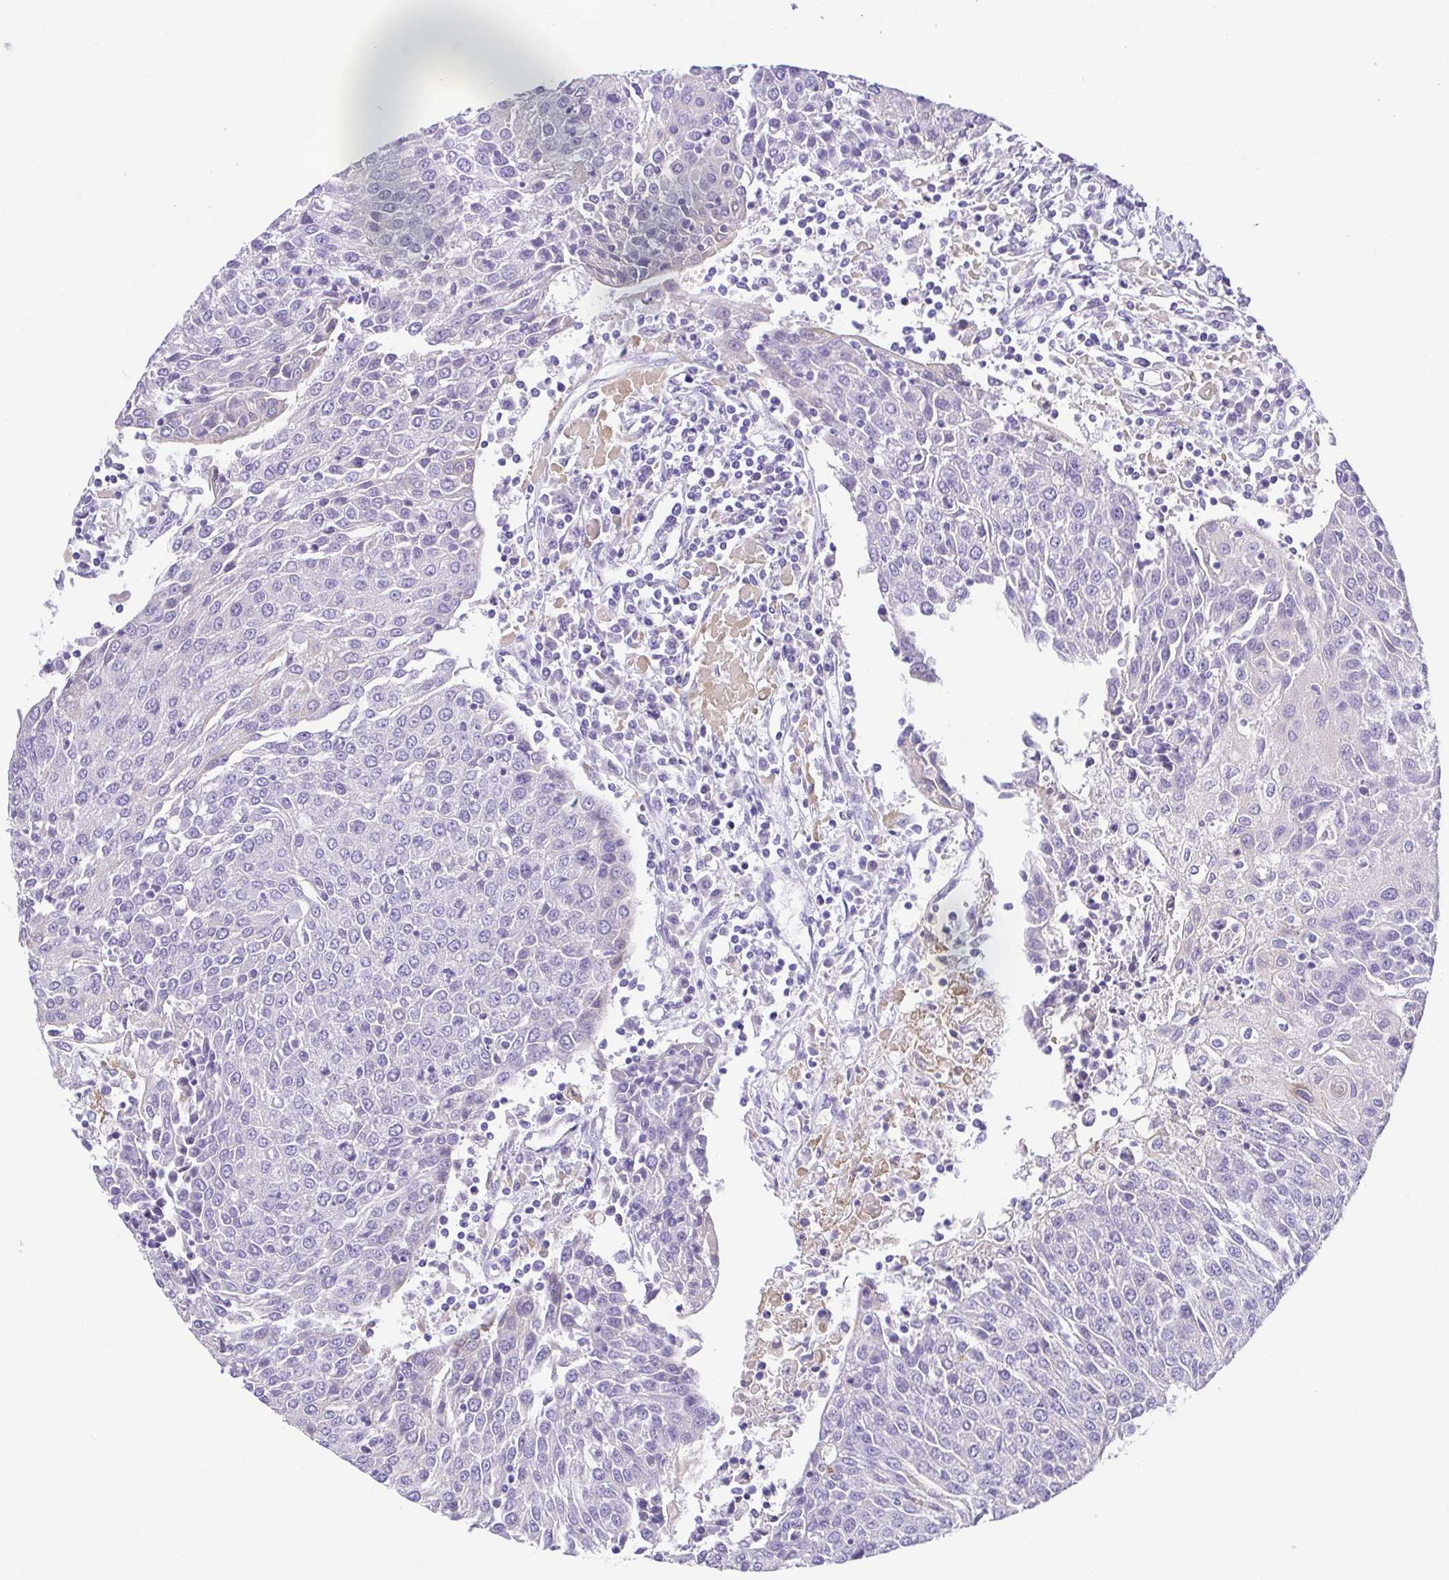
{"staining": {"intensity": "negative", "quantity": "none", "location": "none"}, "tissue": "urothelial cancer", "cell_type": "Tumor cells", "image_type": "cancer", "snomed": [{"axis": "morphology", "description": "Urothelial carcinoma, High grade"}, {"axis": "topography", "description": "Urinary bladder"}], "caption": "The micrograph displays no significant positivity in tumor cells of urothelial cancer.", "gene": "SPATA4", "patient": {"sex": "female", "age": 85}}